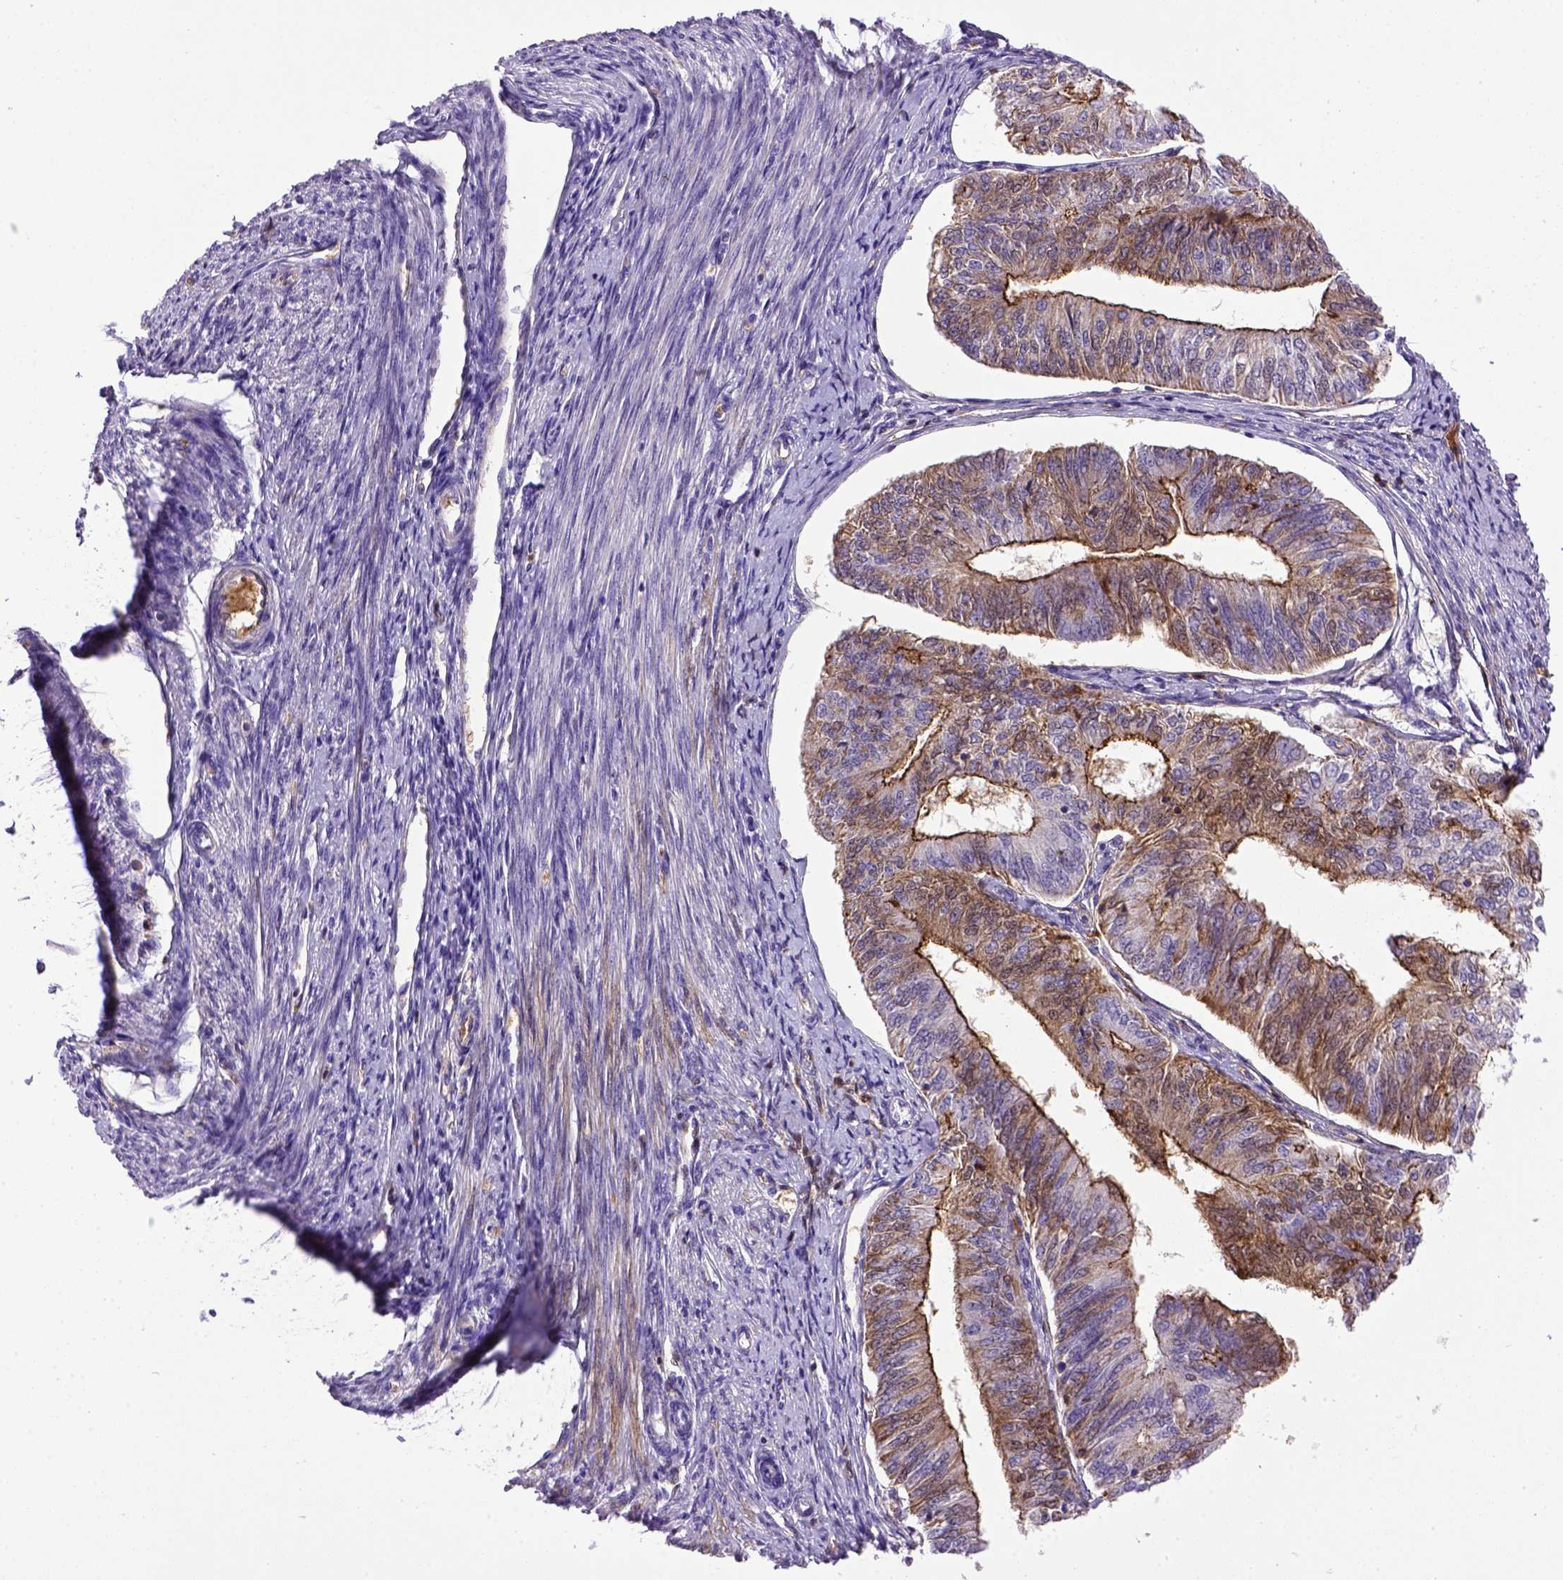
{"staining": {"intensity": "strong", "quantity": "25%-75%", "location": "cytoplasmic/membranous"}, "tissue": "endometrial cancer", "cell_type": "Tumor cells", "image_type": "cancer", "snomed": [{"axis": "morphology", "description": "Adenocarcinoma, NOS"}, {"axis": "topography", "description": "Endometrium"}], "caption": "Endometrial cancer stained for a protein displays strong cytoplasmic/membranous positivity in tumor cells.", "gene": "CDH1", "patient": {"sex": "female", "age": 58}}